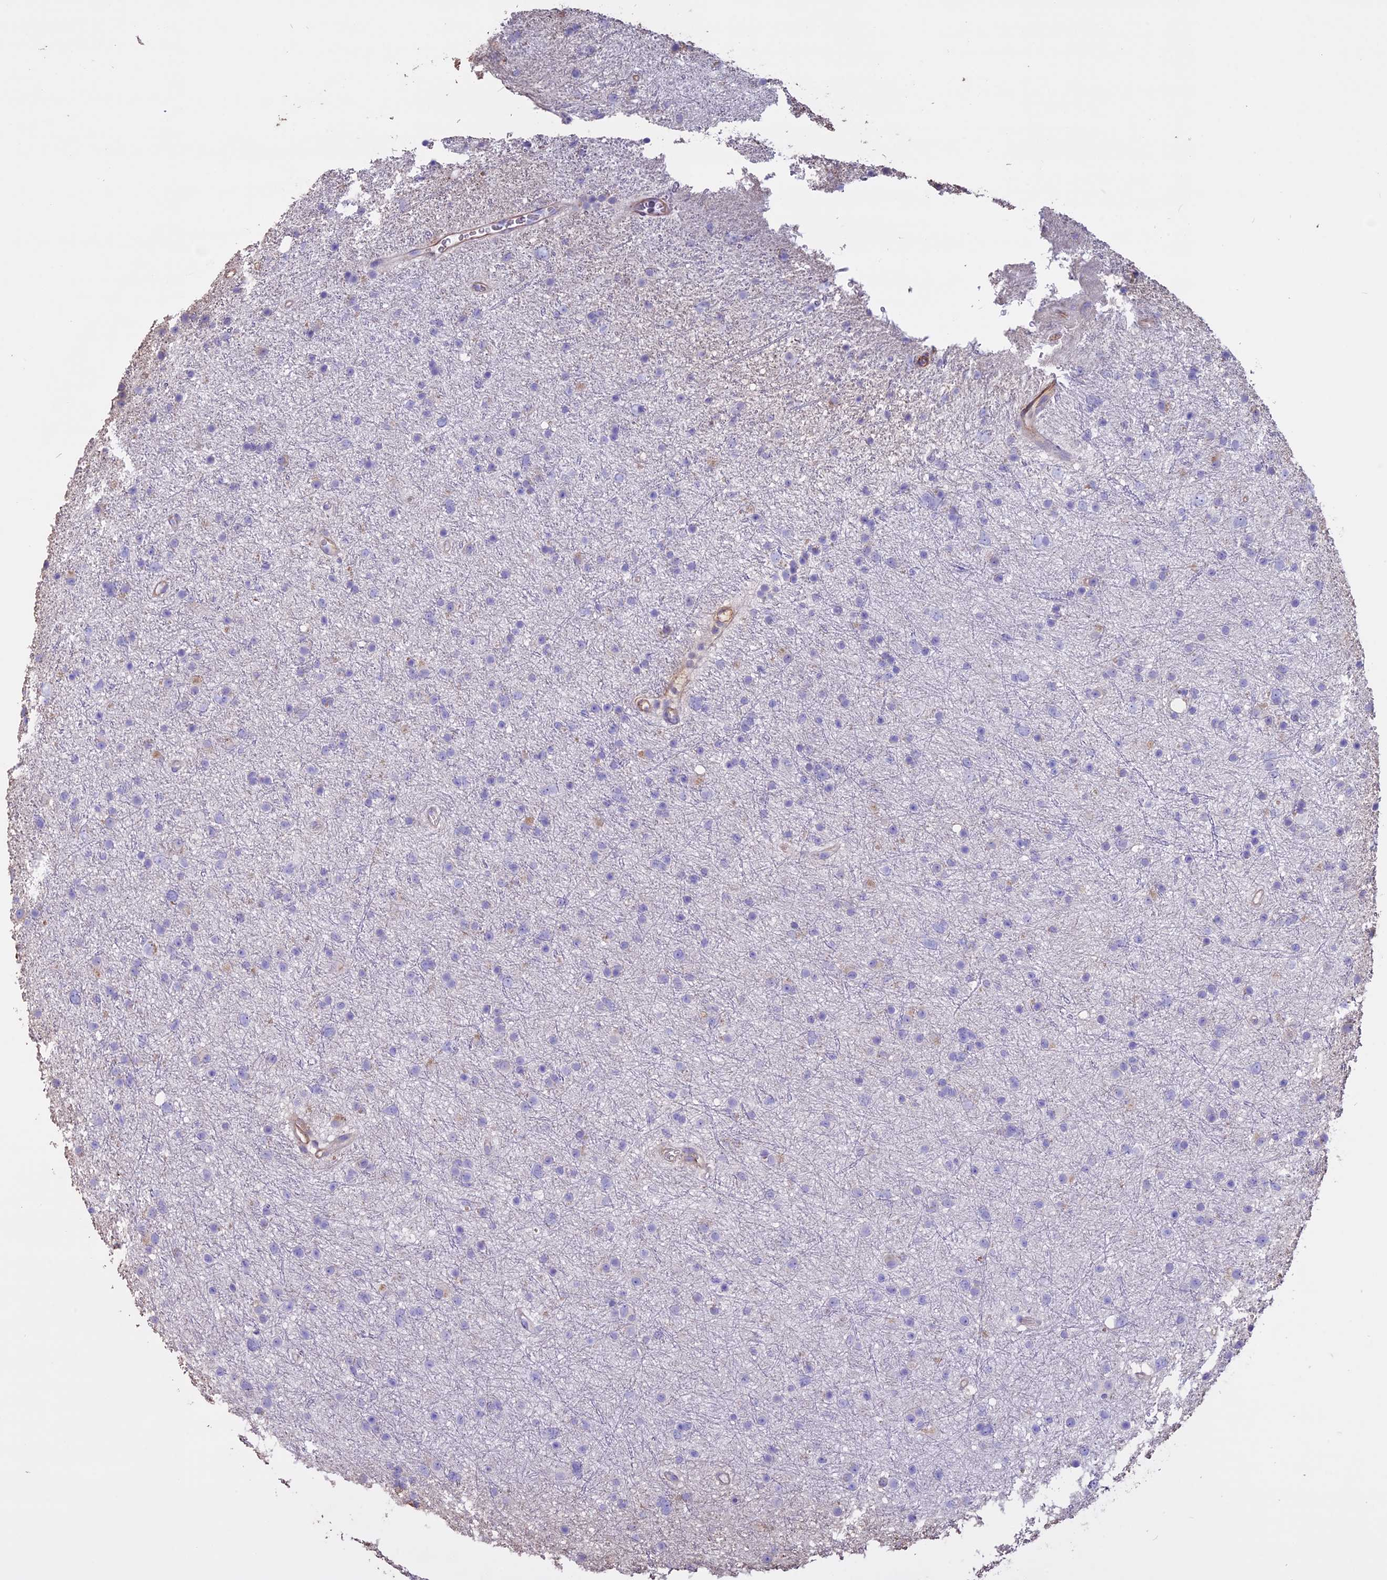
{"staining": {"intensity": "negative", "quantity": "none", "location": "none"}, "tissue": "glioma", "cell_type": "Tumor cells", "image_type": "cancer", "snomed": [{"axis": "morphology", "description": "Glioma, malignant, Low grade"}, {"axis": "topography", "description": "Cerebral cortex"}], "caption": "Immunohistochemistry photomicrograph of neoplastic tissue: human malignant low-grade glioma stained with DAB (3,3'-diaminobenzidine) shows no significant protein positivity in tumor cells. The staining is performed using DAB brown chromogen with nuclei counter-stained in using hematoxylin.", "gene": "CCDC148", "patient": {"sex": "female", "age": 39}}